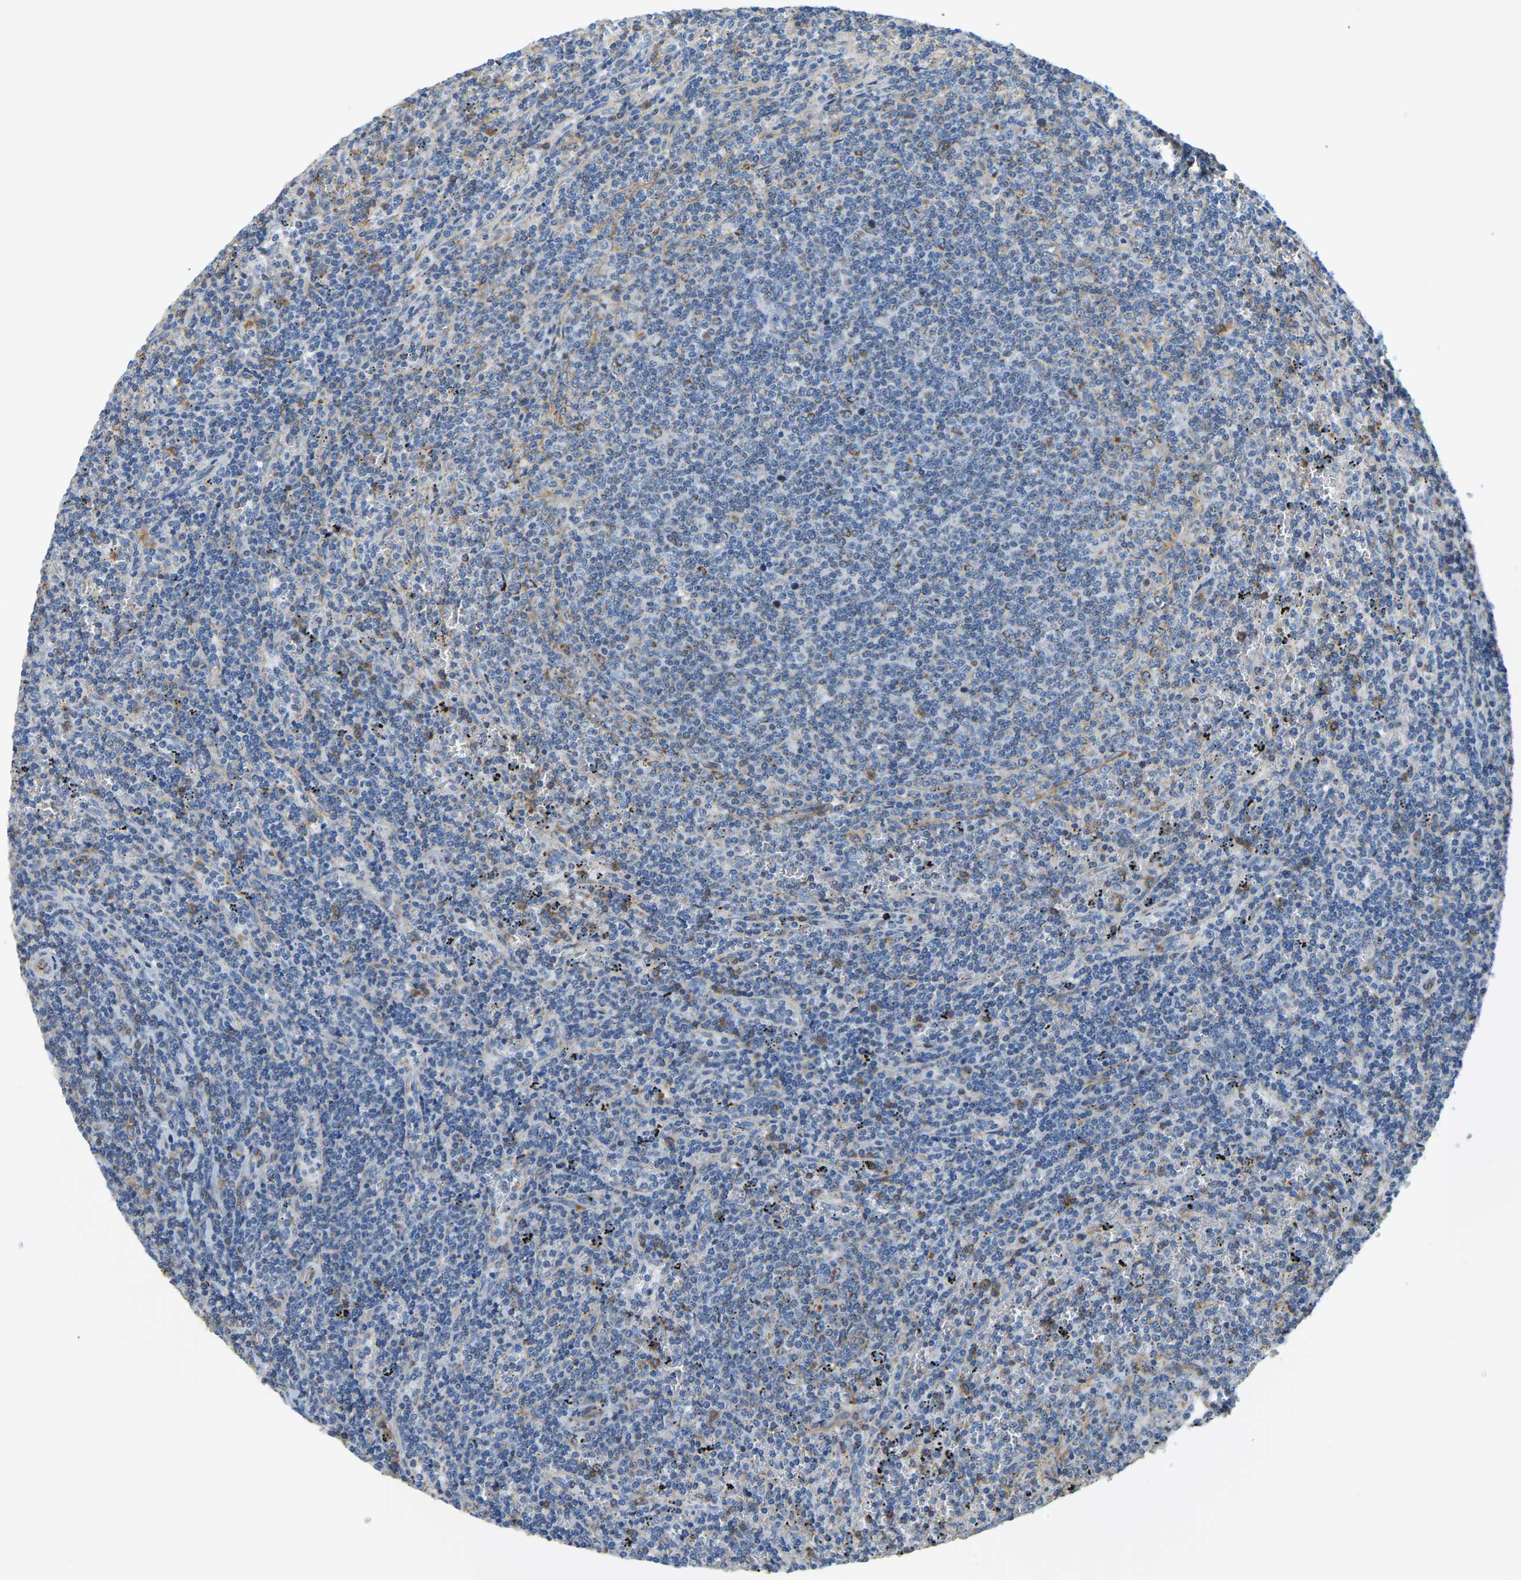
{"staining": {"intensity": "moderate", "quantity": "<25%", "location": "cytoplasmic/membranous"}, "tissue": "lymphoma", "cell_type": "Tumor cells", "image_type": "cancer", "snomed": [{"axis": "morphology", "description": "Malignant lymphoma, non-Hodgkin's type, Low grade"}, {"axis": "topography", "description": "Spleen"}], "caption": "A brown stain highlights moderate cytoplasmic/membranous positivity of a protein in lymphoma tumor cells.", "gene": "AHNAK", "patient": {"sex": "female", "age": 50}}